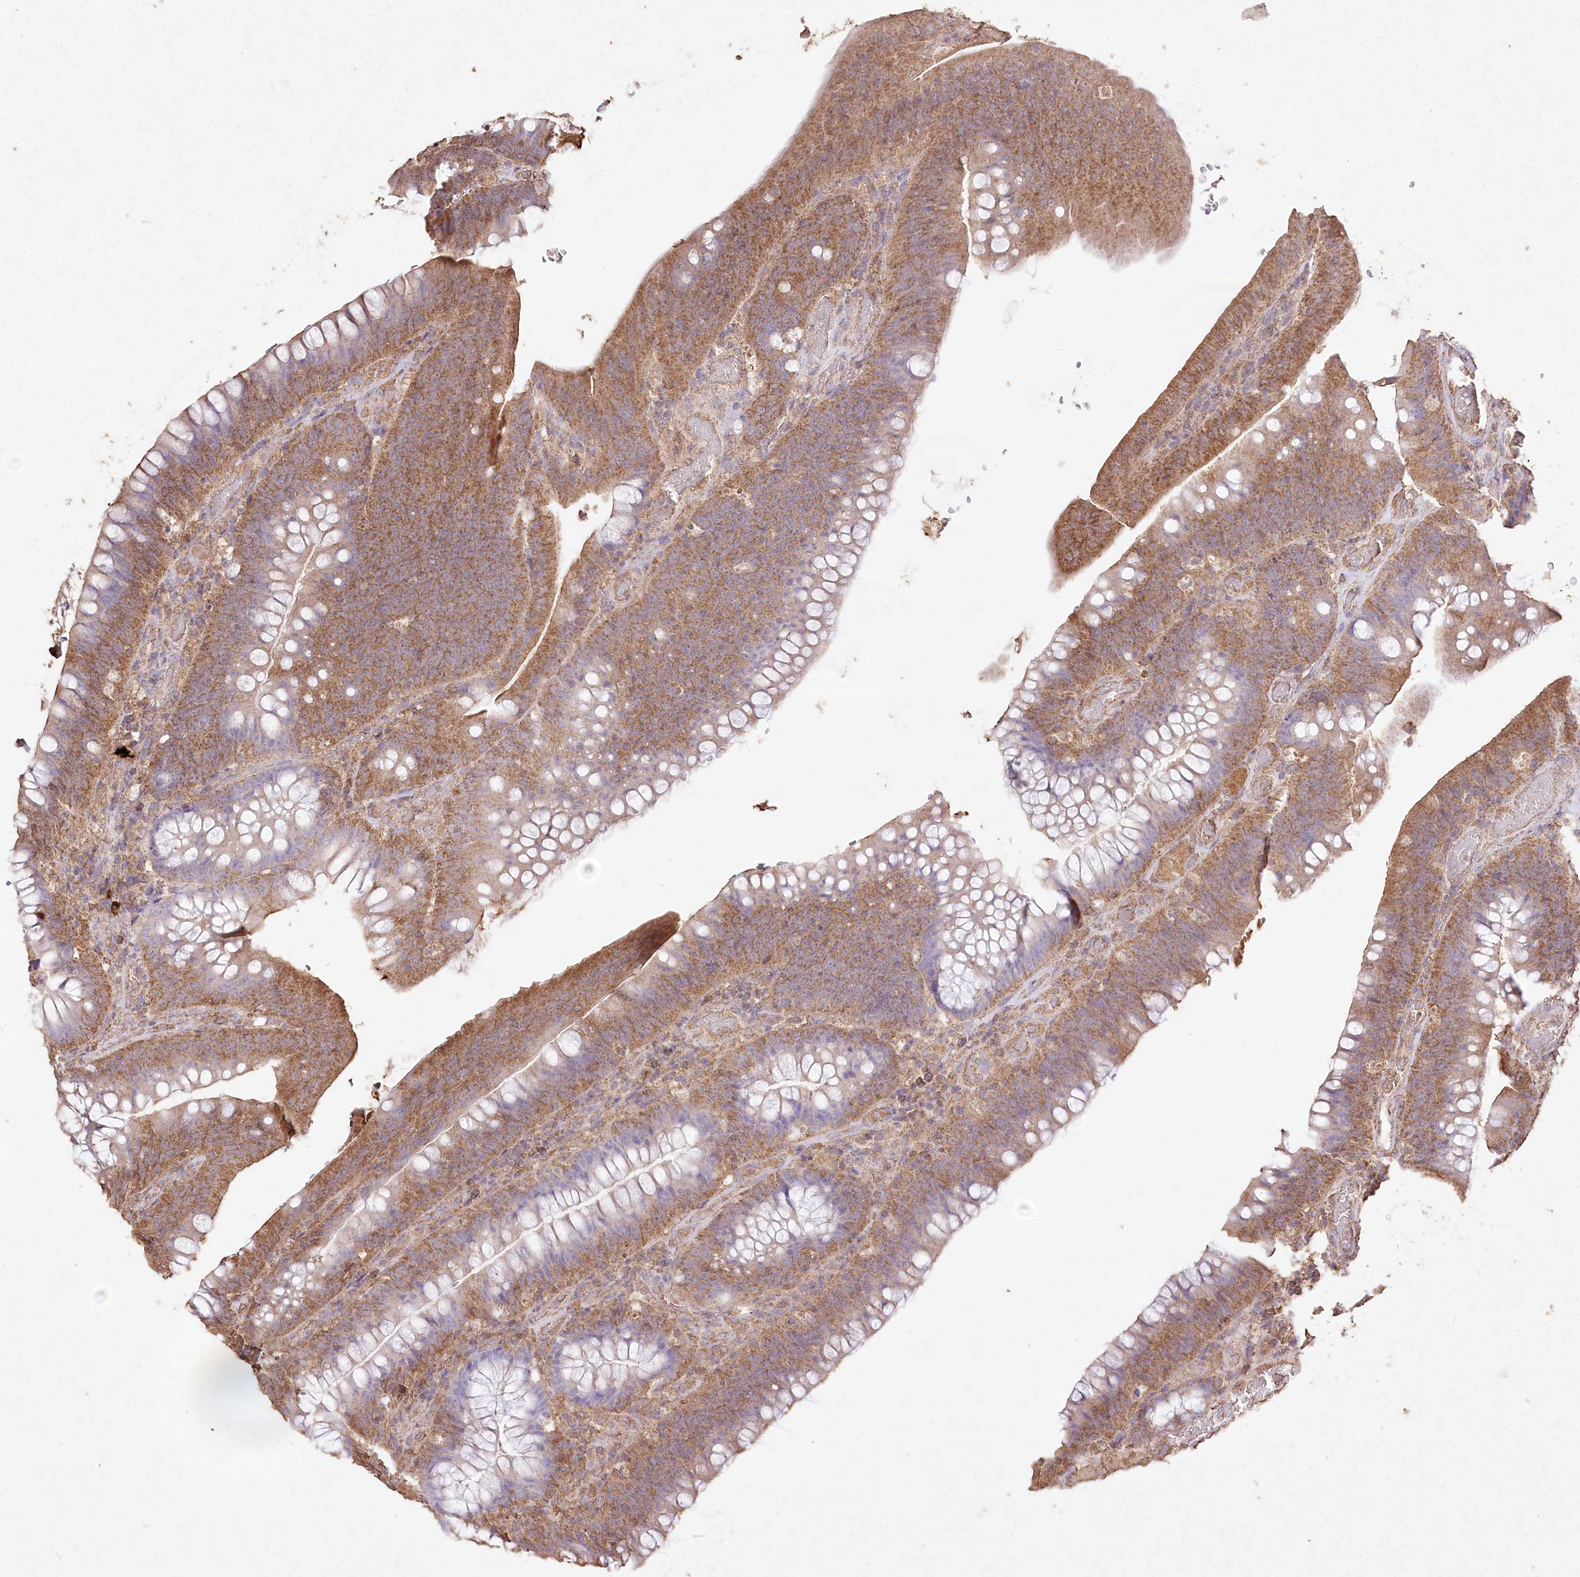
{"staining": {"intensity": "moderate", "quantity": ">75%", "location": "cytoplasmic/membranous"}, "tissue": "colorectal cancer", "cell_type": "Tumor cells", "image_type": "cancer", "snomed": [{"axis": "morphology", "description": "Normal tissue, NOS"}, {"axis": "topography", "description": "Colon"}], "caption": "Moderate cytoplasmic/membranous protein positivity is present in approximately >75% of tumor cells in colorectal cancer. (Brightfield microscopy of DAB IHC at high magnification).", "gene": "IREB2", "patient": {"sex": "female", "age": 82}}